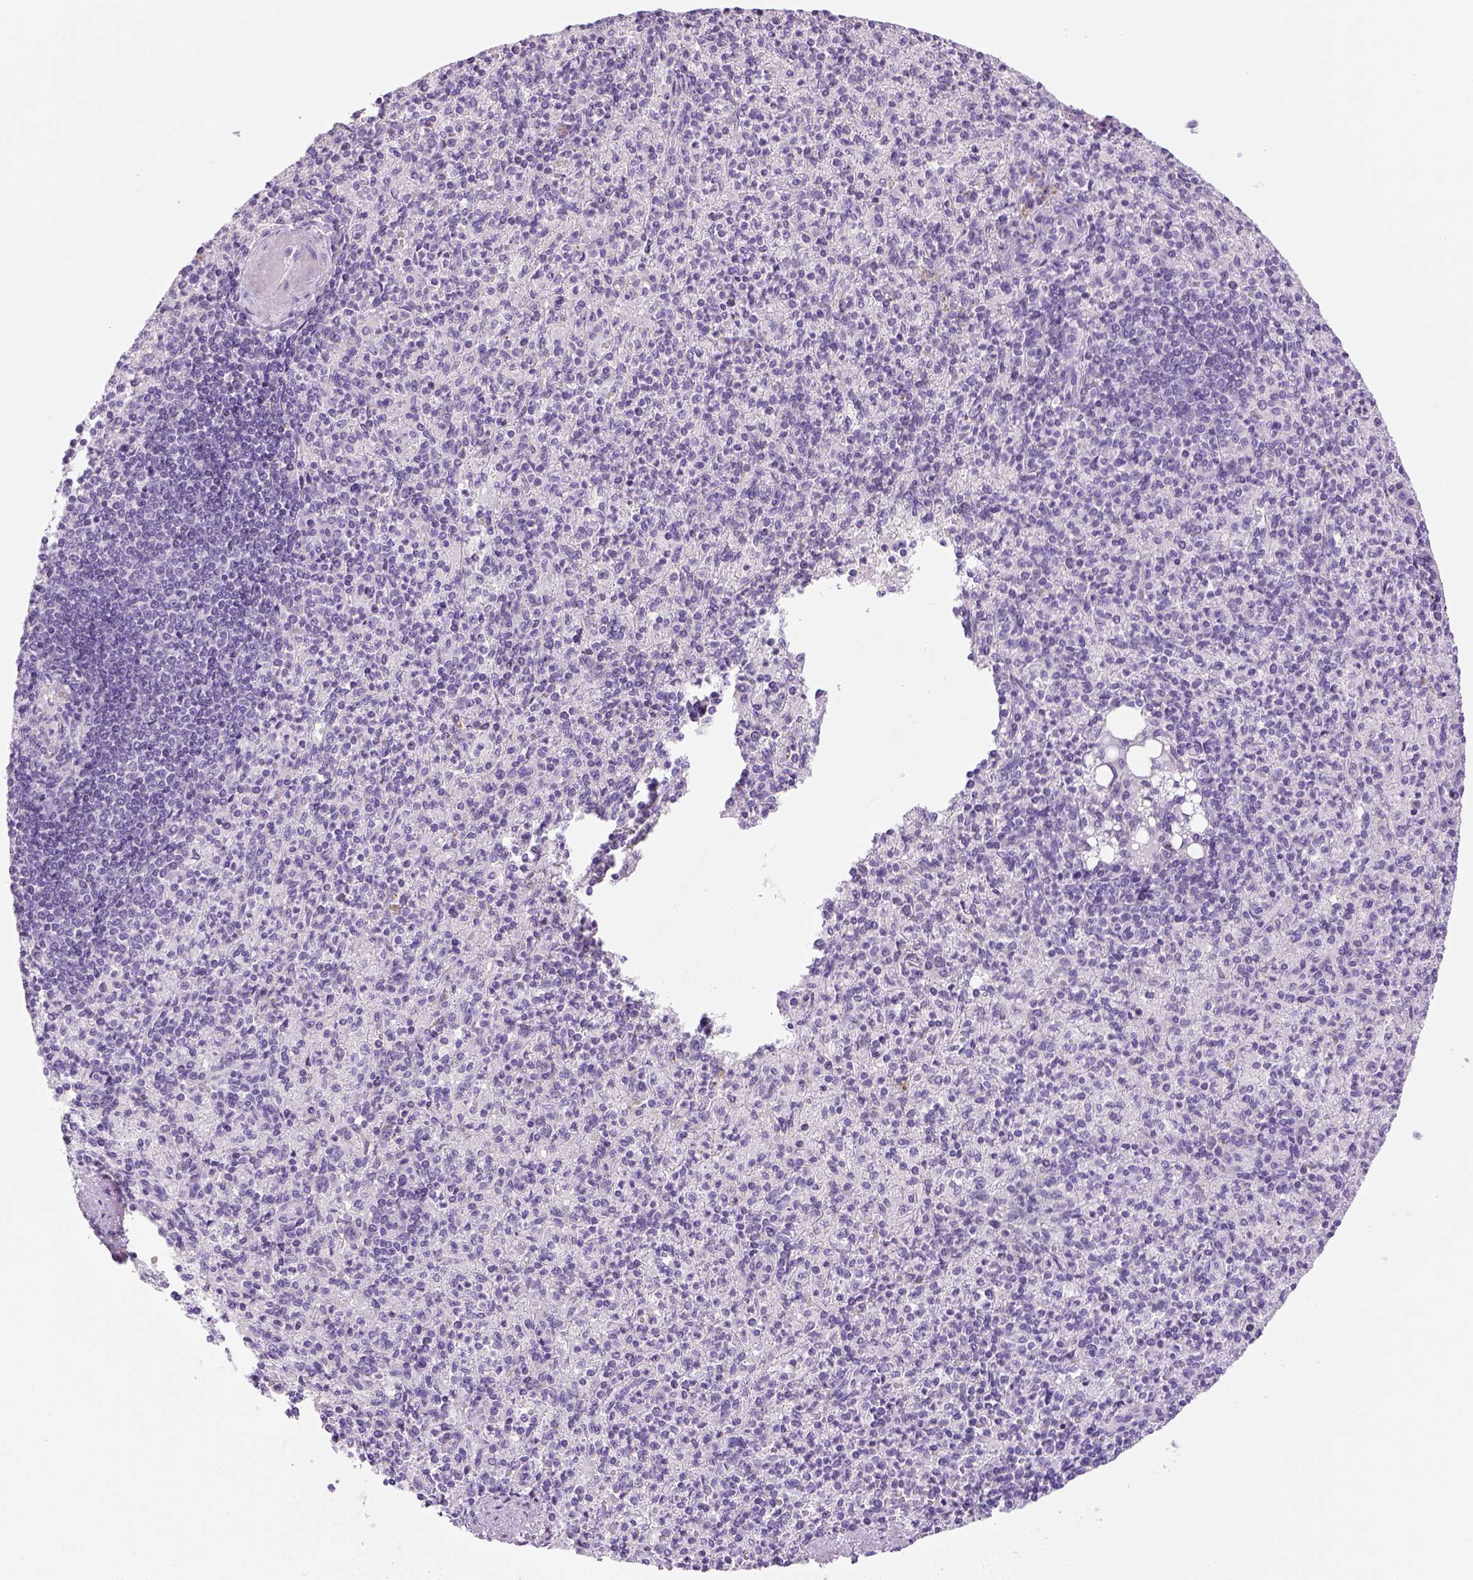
{"staining": {"intensity": "negative", "quantity": "none", "location": "none"}, "tissue": "spleen", "cell_type": "Cells in red pulp", "image_type": "normal", "snomed": [{"axis": "morphology", "description": "Normal tissue, NOS"}, {"axis": "topography", "description": "Spleen"}], "caption": "A high-resolution micrograph shows IHC staining of unremarkable spleen, which shows no significant staining in cells in red pulp. (DAB immunohistochemistry visualized using brightfield microscopy, high magnification).", "gene": "LGSN", "patient": {"sex": "female", "age": 74}}